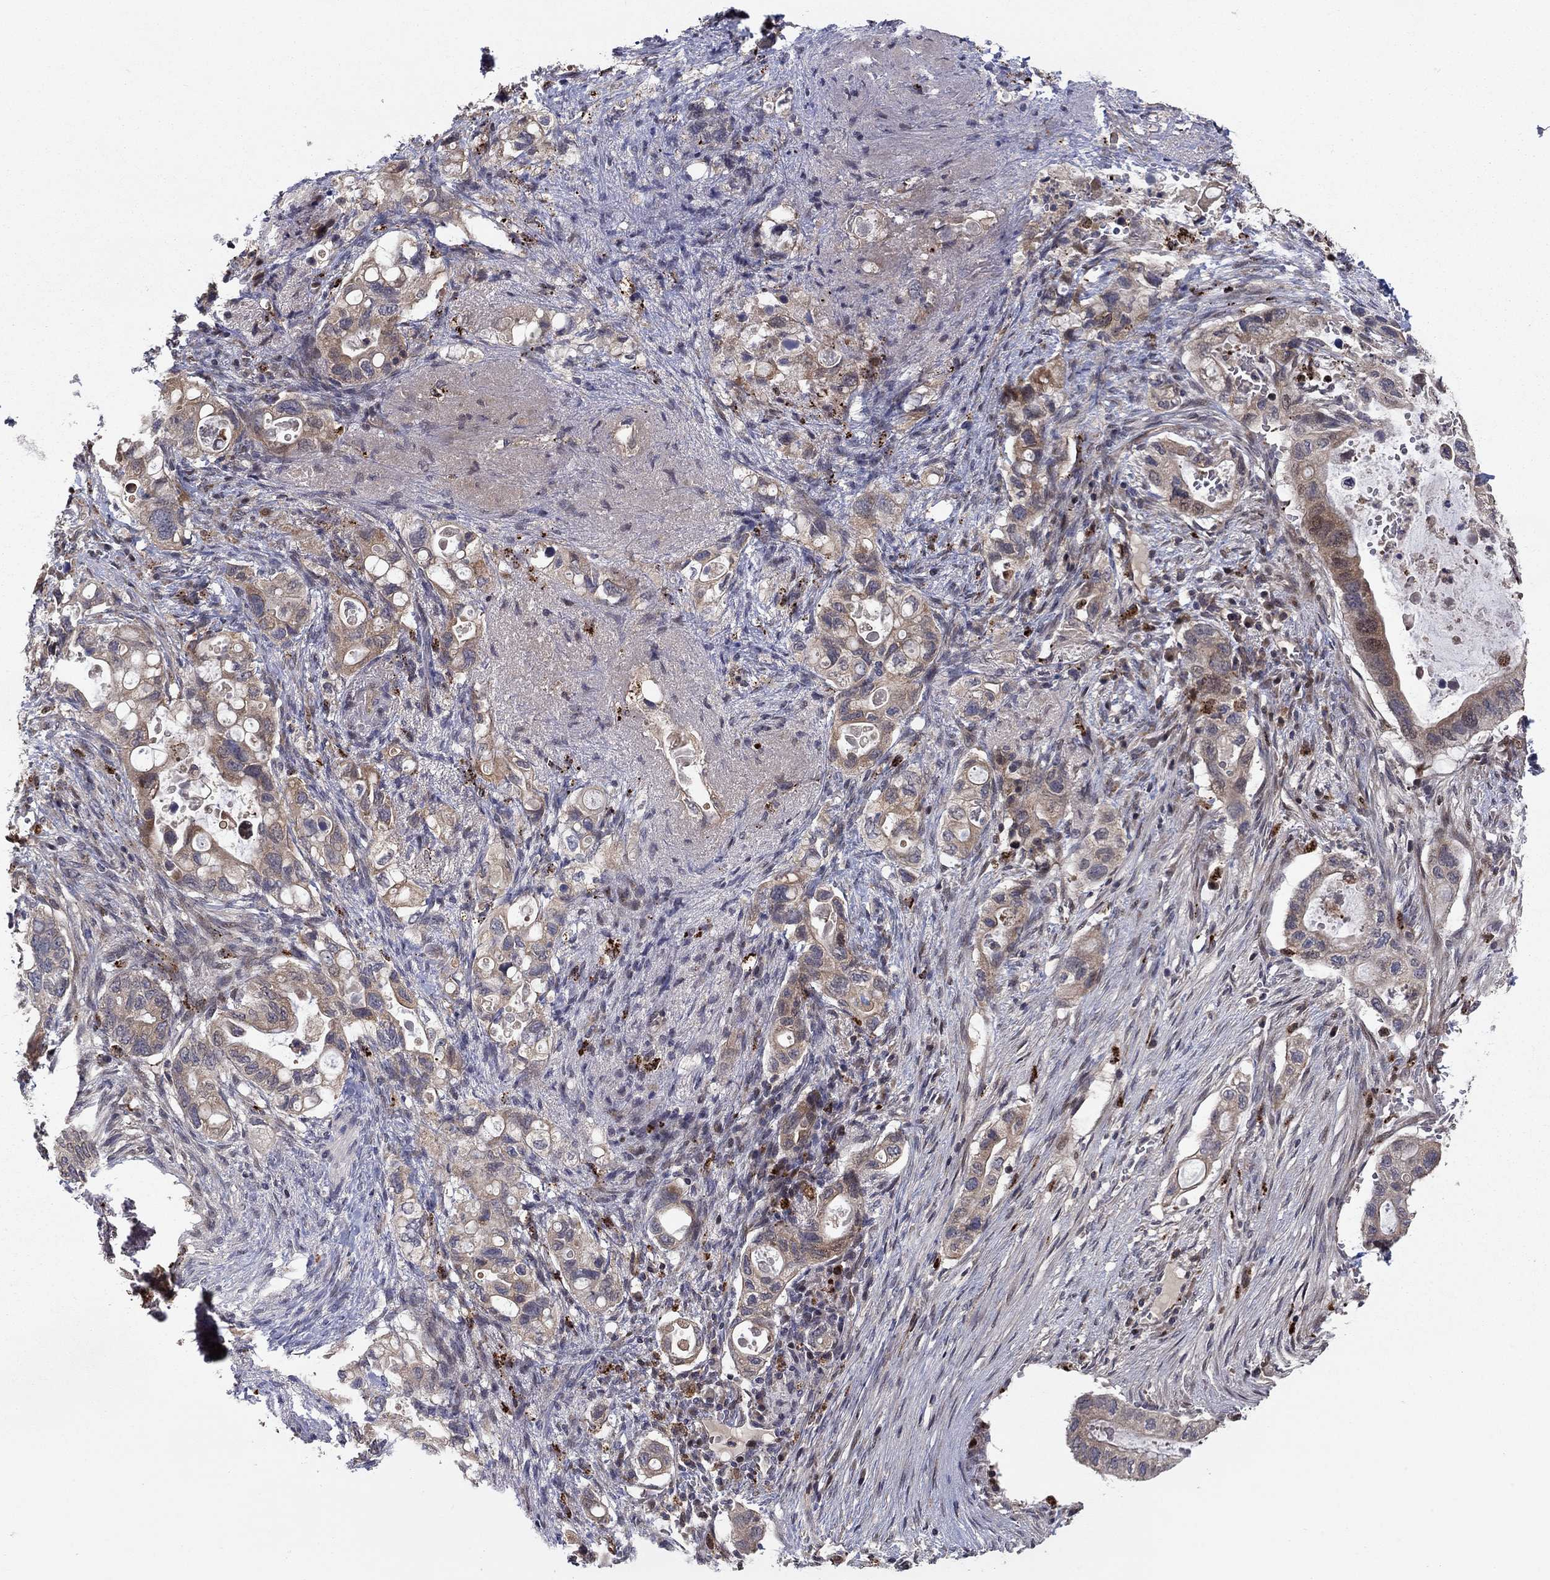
{"staining": {"intensity": "weak", "quantity": ">75%", "location": "cytoplasmic/membranous"}, "tissue": "pancreatic cancer", "cell_type": "Tumor cells", "image_type": "cancer", "snomed": [{"axis": "morphology", "description": "Adenocarcinoma, NOS"}, {"axis": "topography", "description": "Pancreas"}], "caption": "Immunohistochemical staining of pancreatic adenocarcinoma shows weak cytoplasmic/membranous protein positivity in approximately >75% of tumor cells.", "gene": "LPCAT4", "patient": {"sex": "female", "age": 72}}